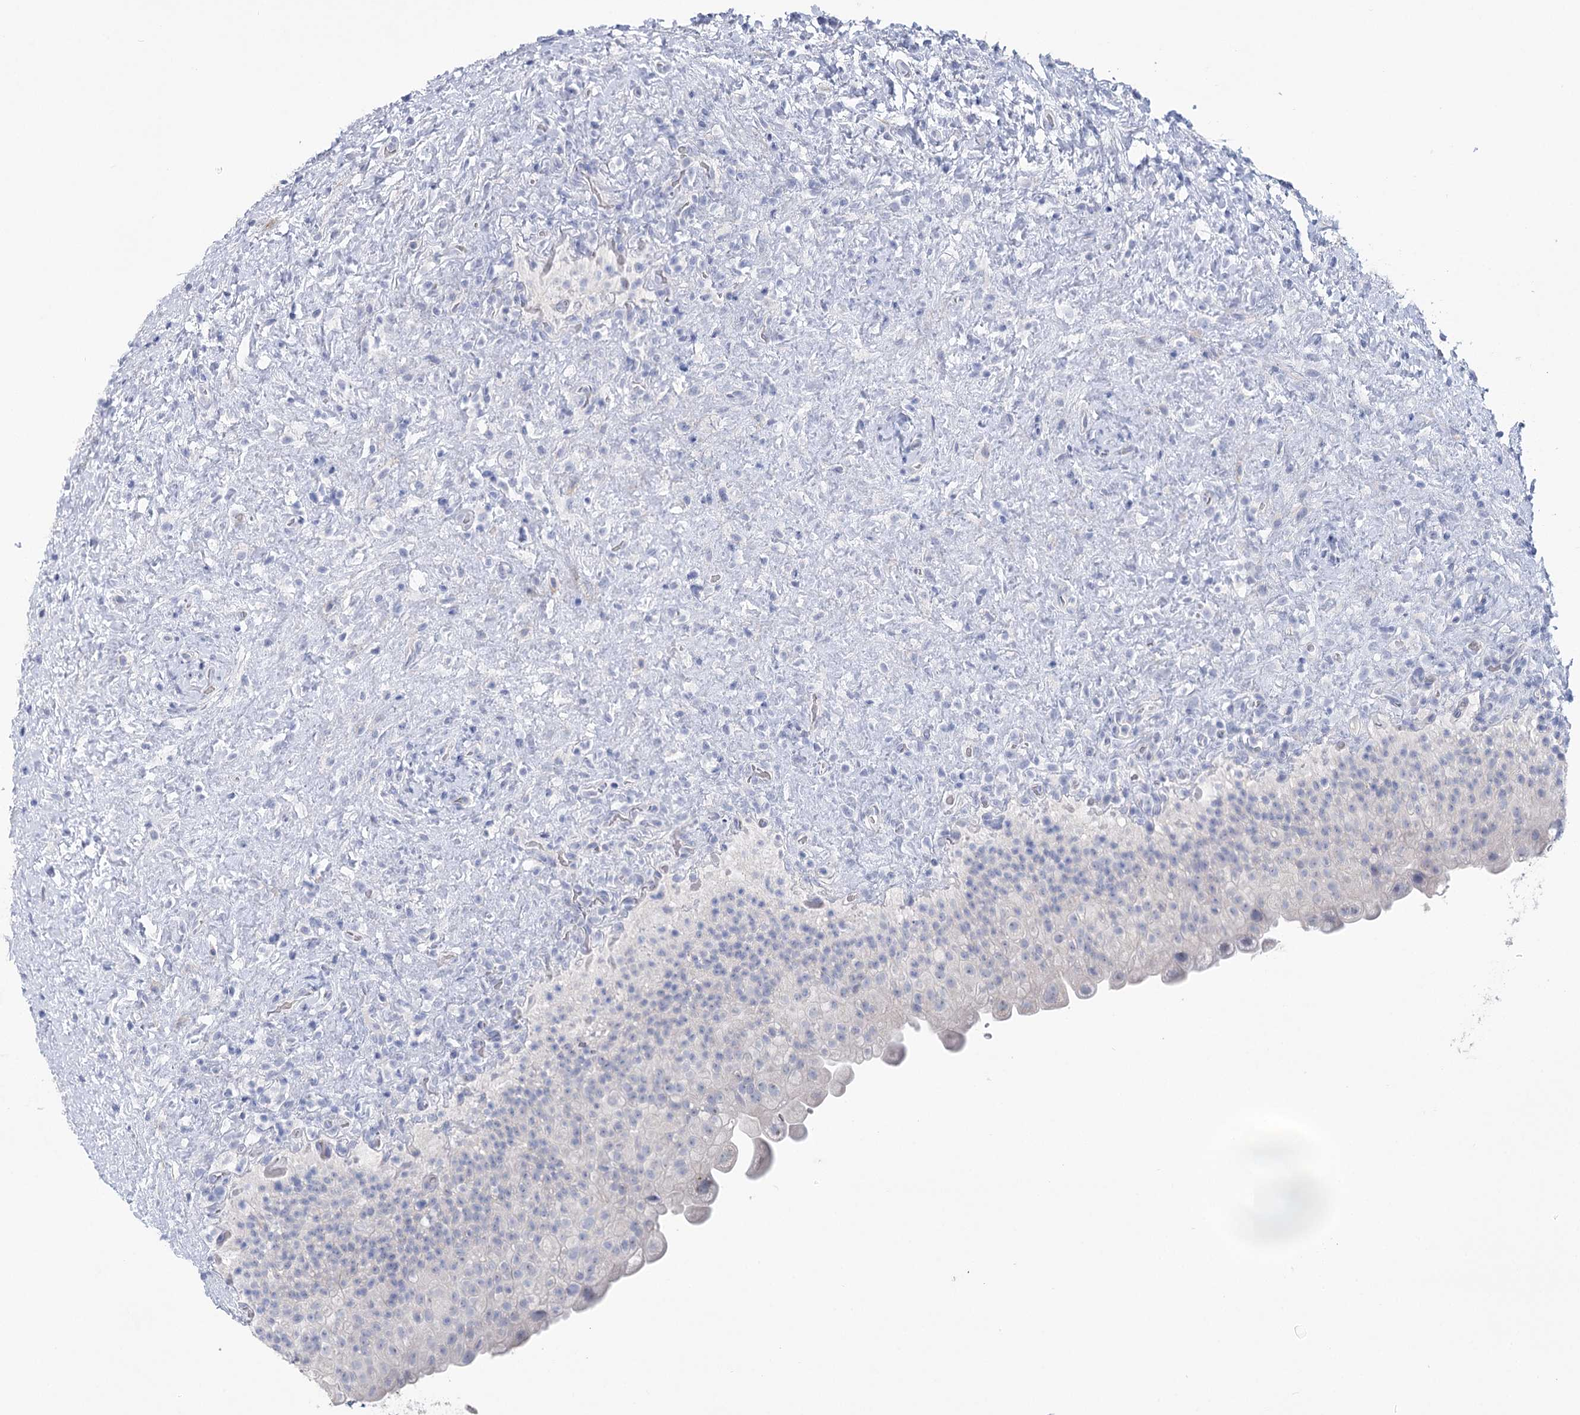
{"staining": {"intensity": "negative", "quantity": "none", "location": "none"}, "tissue": "urinary bladder", "cell_type": "Urothelial cells", "image_type": "normal", "snomed": [{"axis": "morphology", "description": "Normal tissue, NOS"}, {"axis": "topography", "description": "Urinary bladder"}], "caption": "High magnification brightfield microscopy of normal urinary bladder stained with DAB (3,3'-diaminobenzidine) (brown) and counterstained with hematoxylin (blue): urothelial cells show no significant expression.", "gene": "WDR74", "patient": {"sex": "female", "age": 27}}